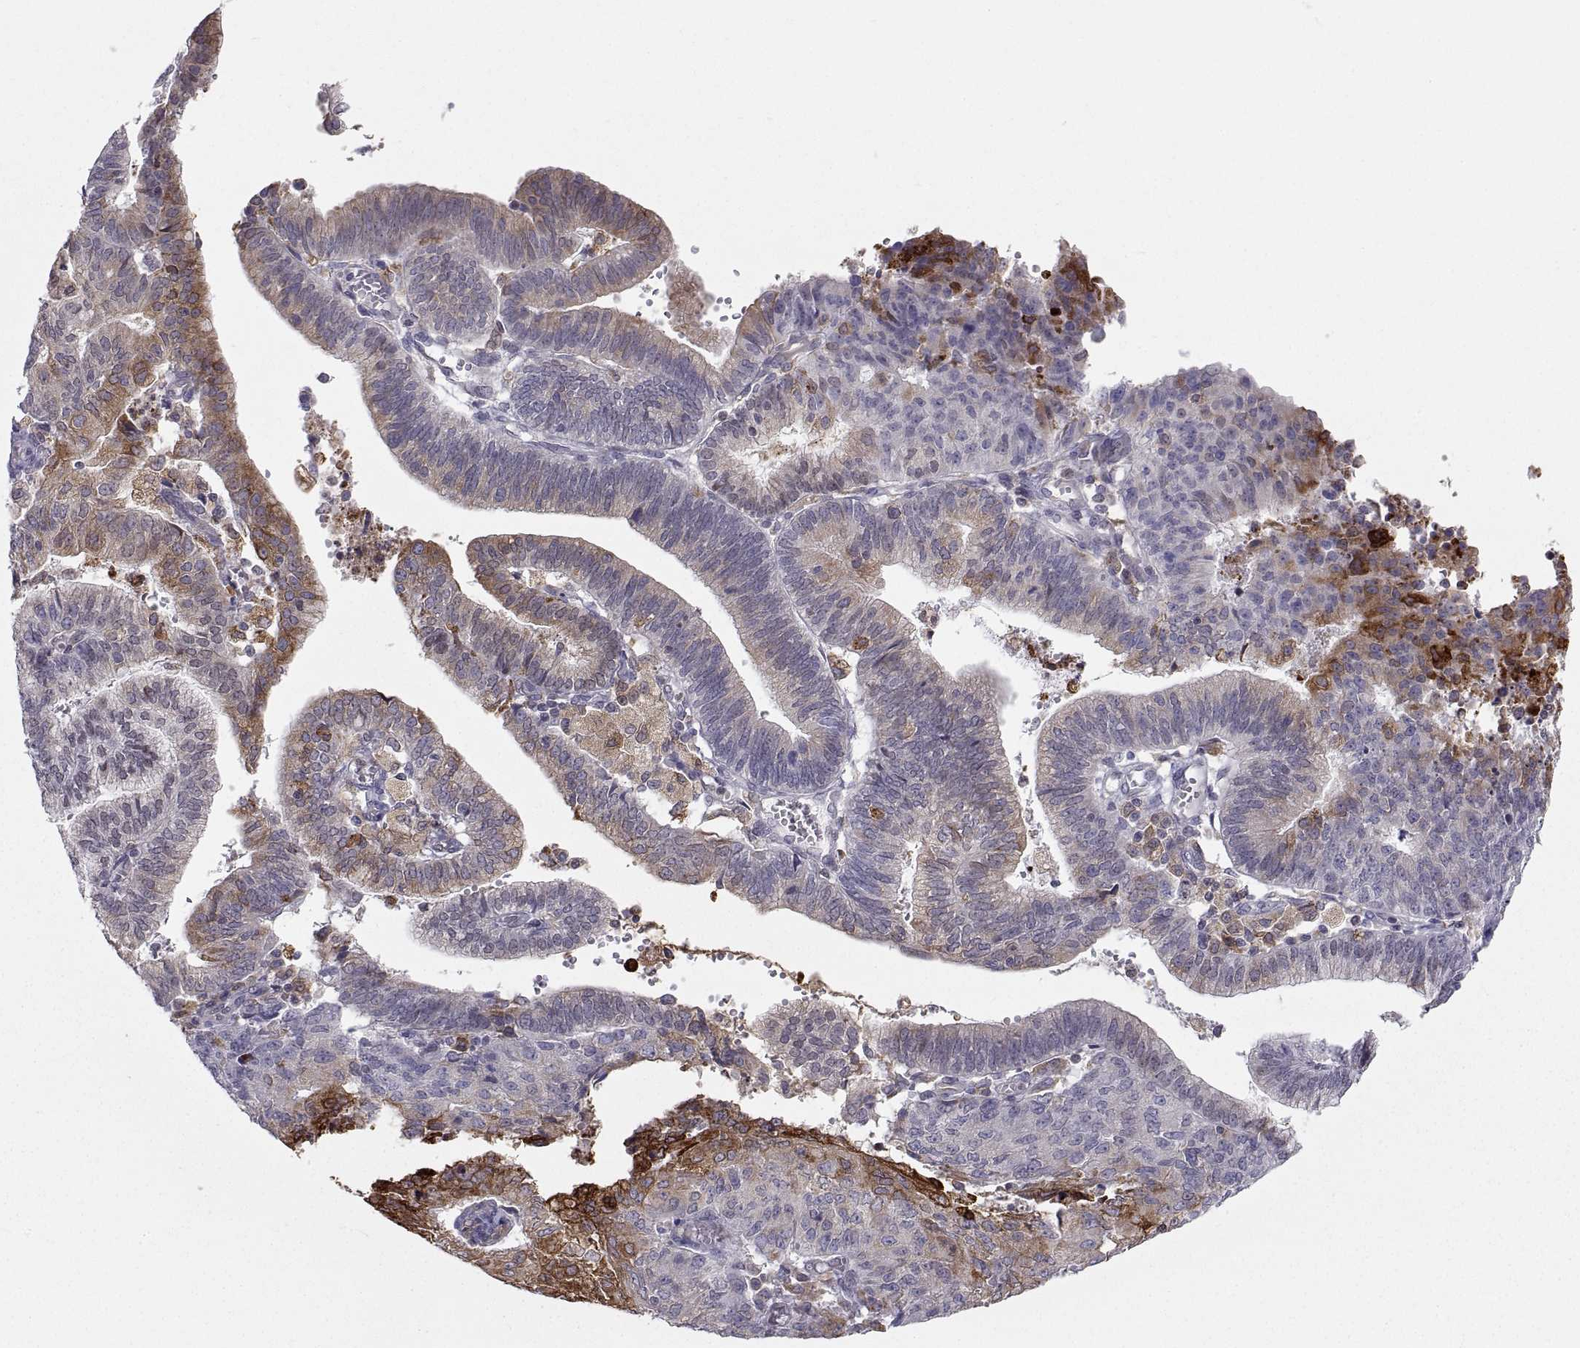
{"staining": {"intensity": "strong", "quantity": "<25%", "location": "cytoplasmic/membranous"}, "tissue": "endometrial cancer", "cell_type": "Tumor cells", "image_type": "cancer", "snomed": [{"axis": "morphology", "description": "Adenocarcinoma, NOS"}, {"axis": "topography", "description": "Endometrium"}], "caption": "Immunohistochemistry (IHC) of human adenocarcinoma (endometrial) exhibits medium levels of strong cytoplasmic/membranous expression in approximately <25% of tumor cells.", "gene": "ERO1A", "patient": {"sex": "female", "age": 82}}